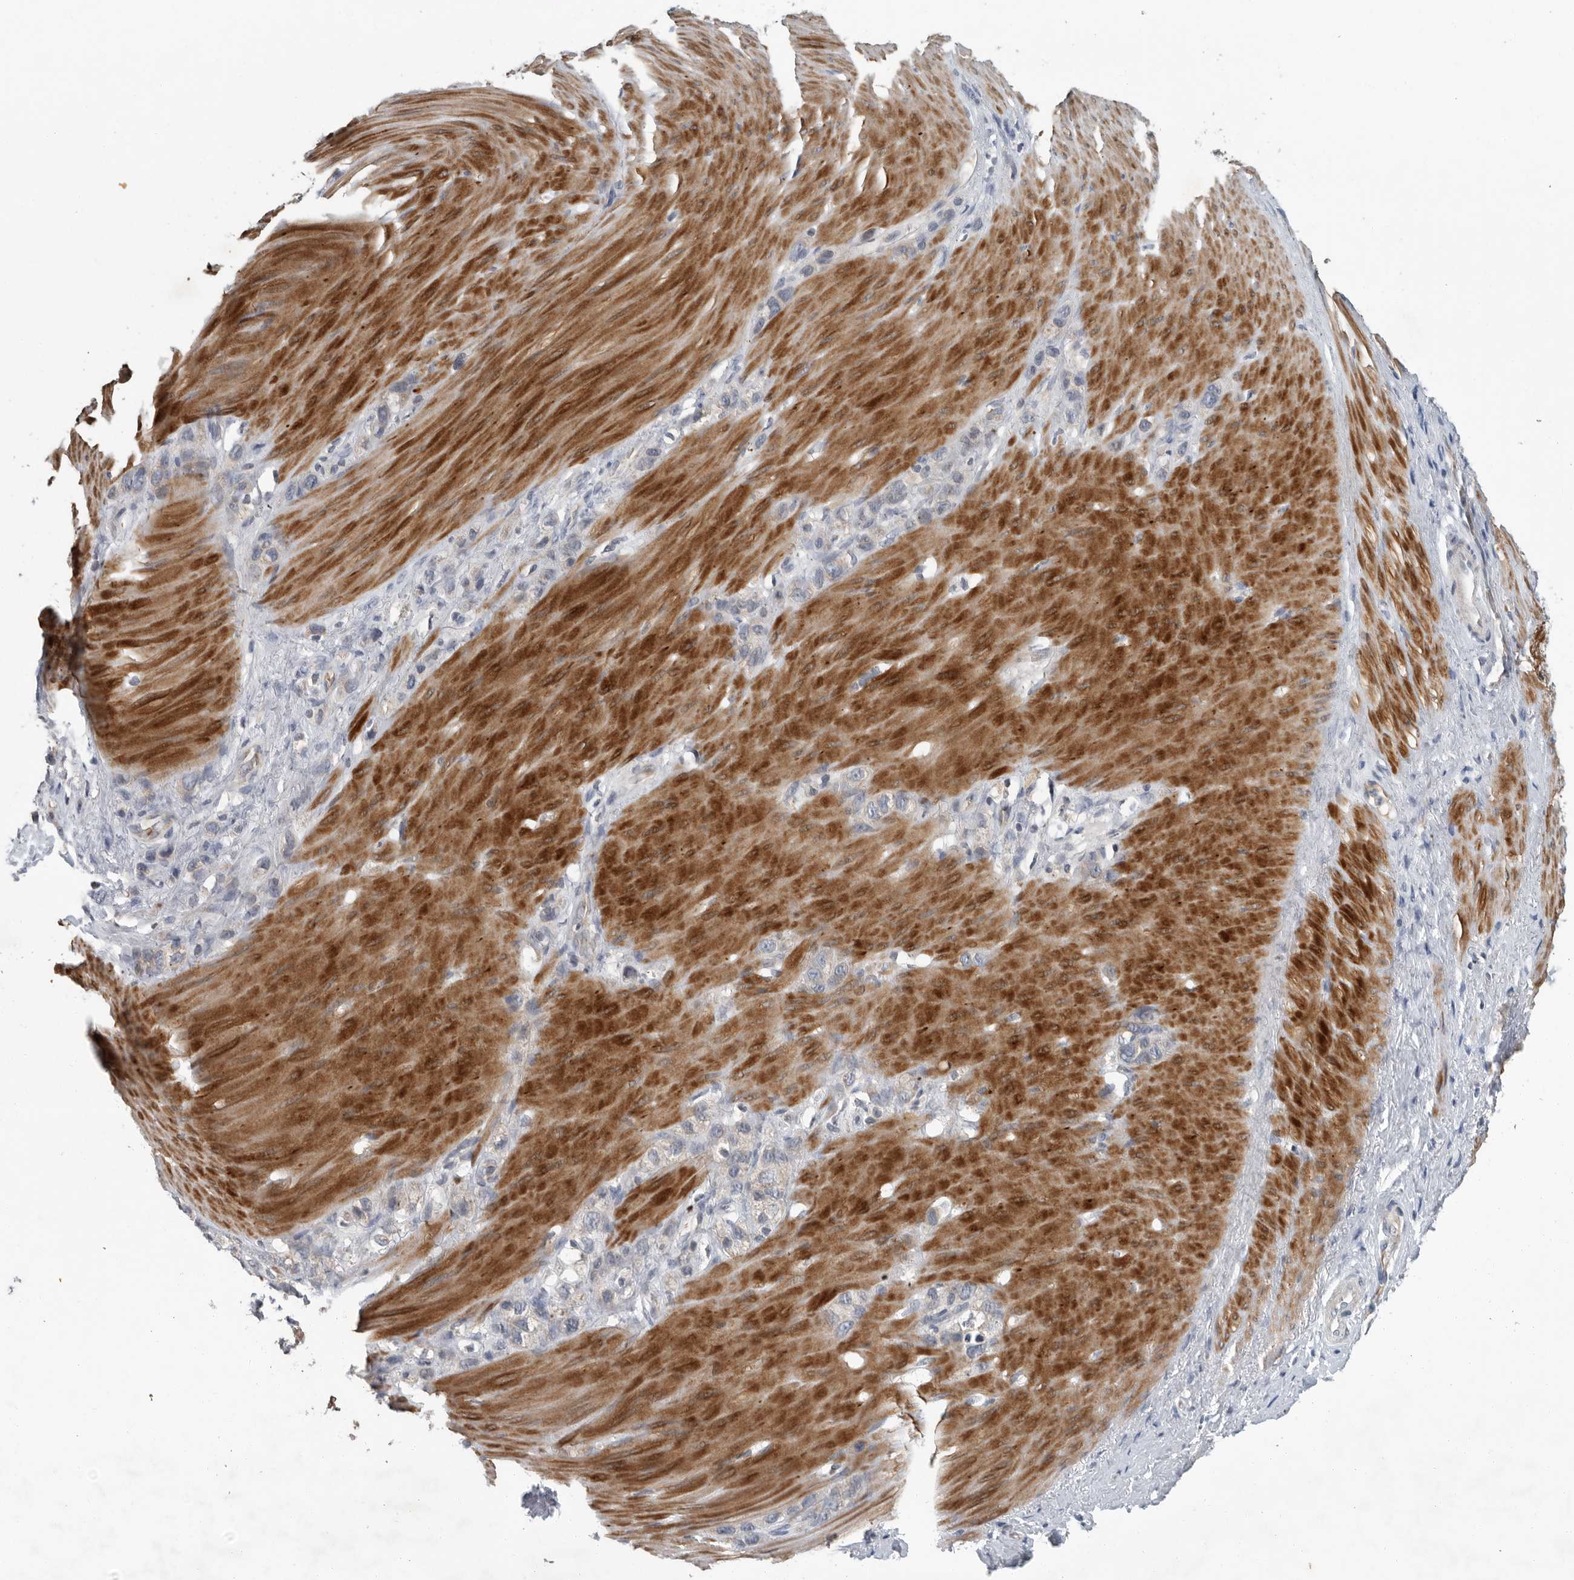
{"staining": {"intensity": "negative", "quantity": "none", "location": "none"}, "tissue": "stomach cancer", "cell_type": "Tumor cells", "image_type": "cancer", "snomed": [{"axis": "morphology", "description": "Normal tissue, NOS"}, {"axis": "morphology", "description": "Adenocarcinoma, NOS"}, {"axis": "morphology", "description": "Adenocarcinoma, High grade"}, {"axis": "topography", "description": "Stomach, upper"}, {"axis": "topography", "description": "Stomach"}], "caption": "High magnification brightfield microscopy of stomach high-grade adenocarcinoma stained with DAB (brown) and counterstained with hematoxylin (blue): tumor cells show no significant expression.", "gene": "MPP3", "patient": {"sex": "female", "age": 65}}